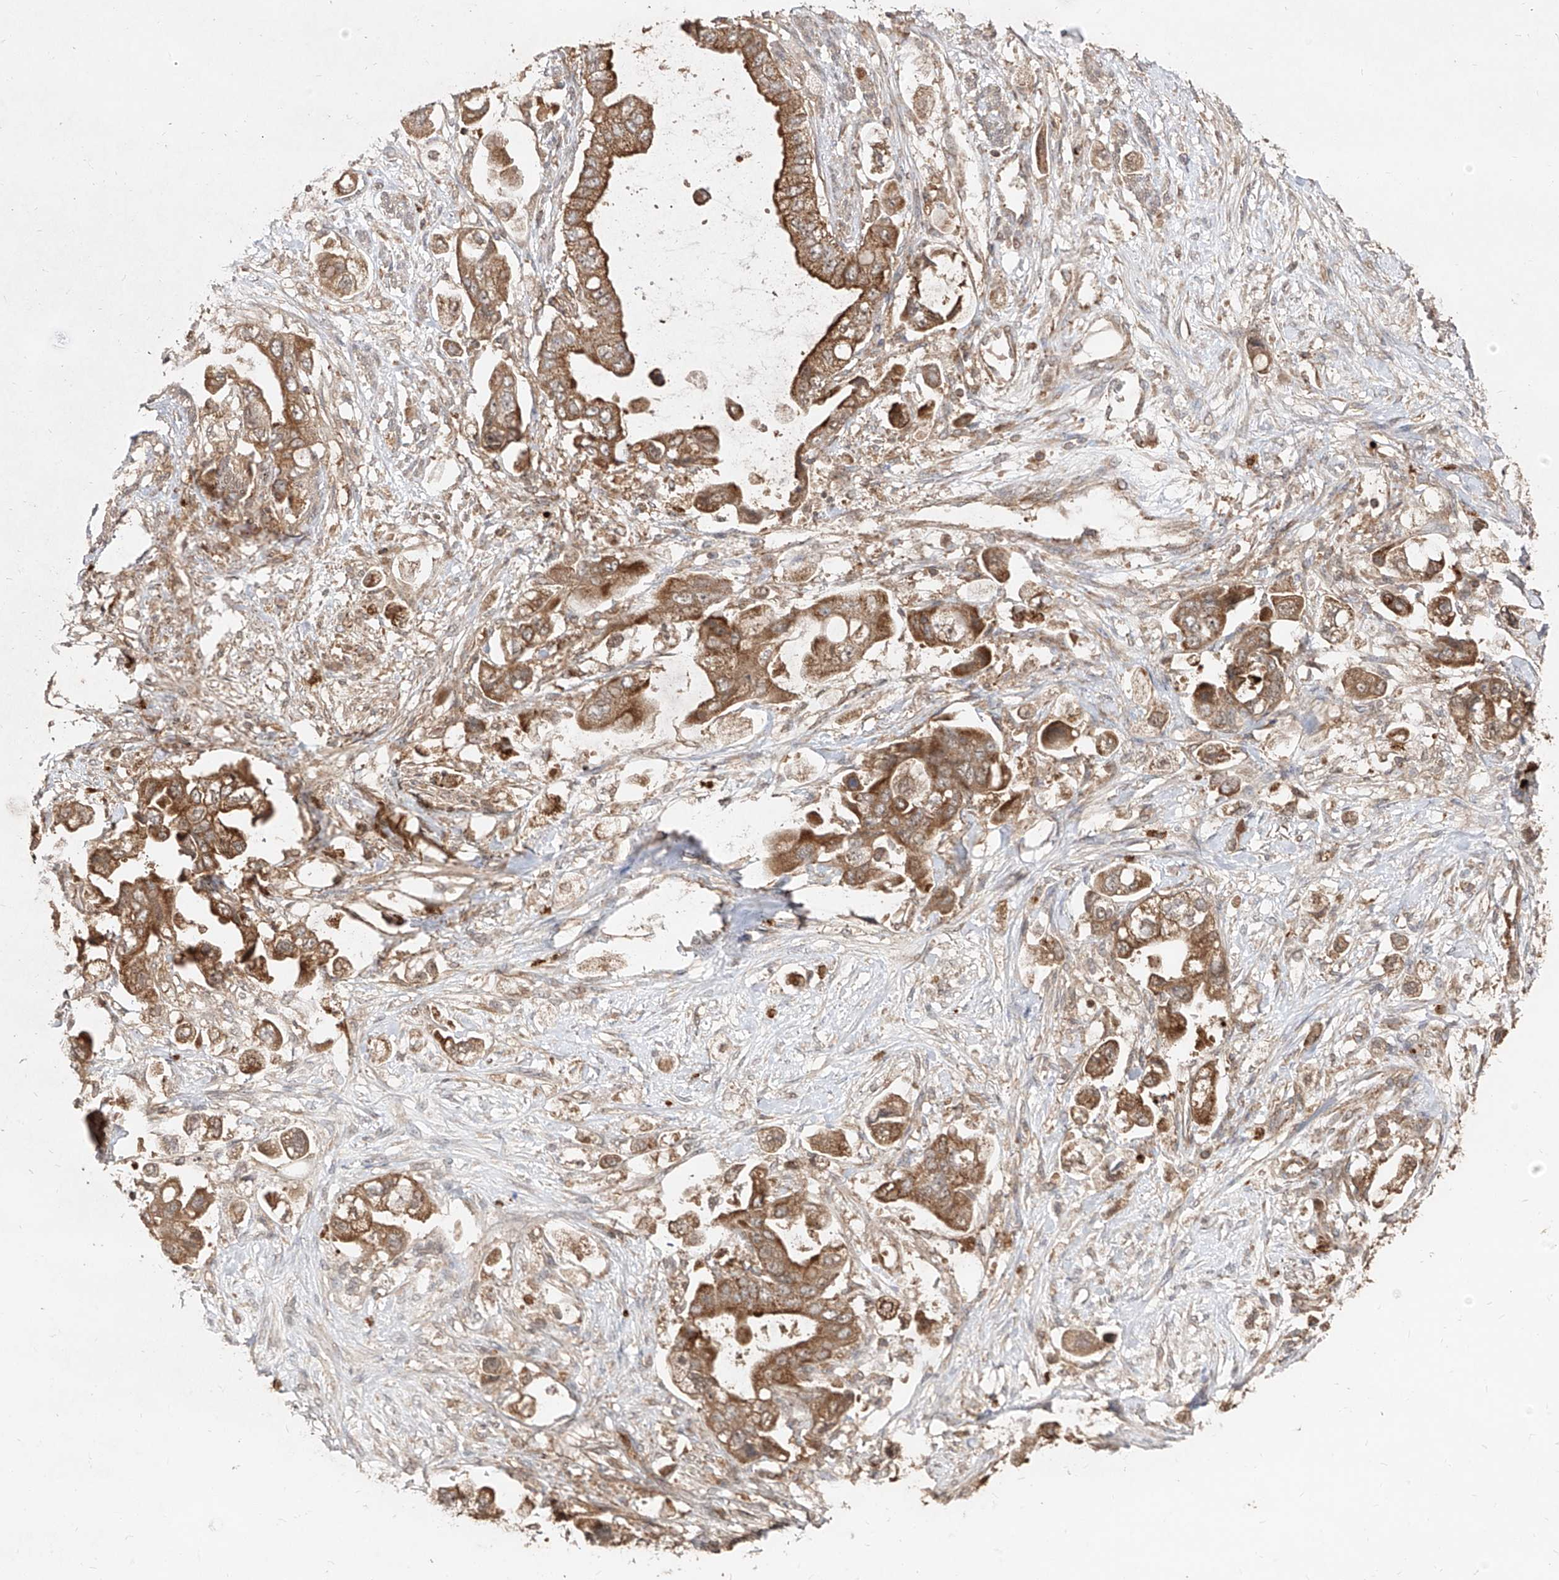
{"staining": {"intensity": "moderate", "quantity": ">75%", "location": "cytoplasmic/membranous"}, "tissue": "stomach cancer", "cell_type": "Tumor cells", "image_type": "cancer", "snomed": [{"axis": "morphology", "description": "Adenocarcinoma, NOS"}, {"axis": "topography", "description": "Stomach"}], "caption": "DAB immunohistochemical staining of stomach cancer (adenocarcinoma) demonstrates moderate cytoplasmic/membranous protein positivity in approximately >75% of tumor cells.", "gene": "AIM2", "patient": {"sex": "male", "age": 62}}